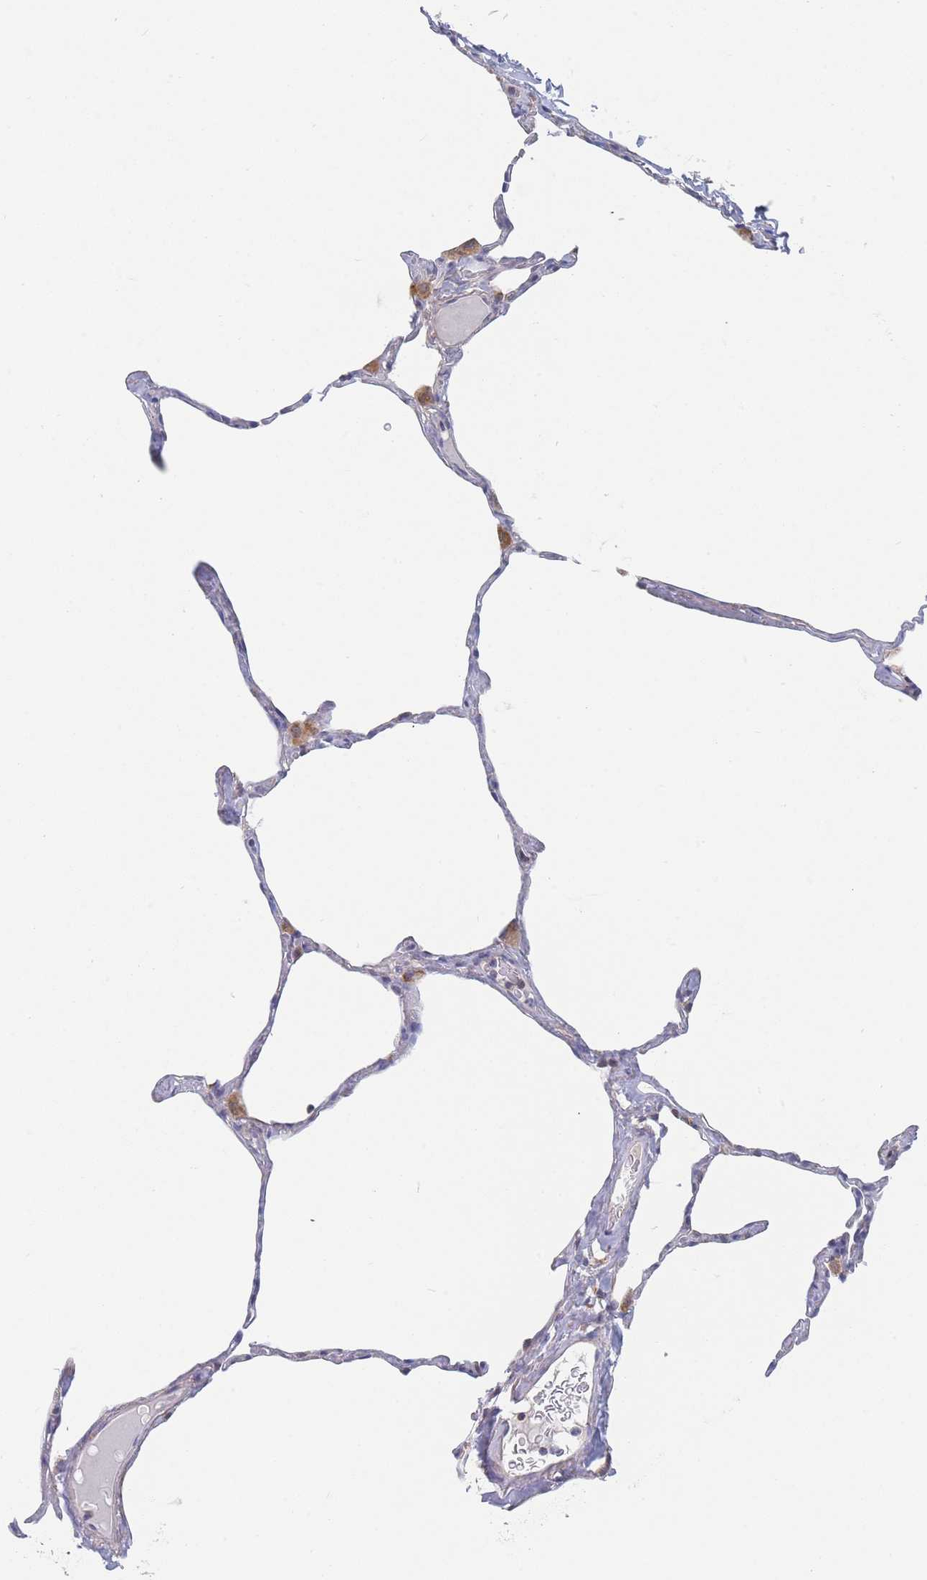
{"staining": {"intensity": "weak", "quantity": "<25%", "location": "cytoplasmic/membranous"}, "tissue": "lung", "cell_type": "Alveolar cells", "image_type": "normal", "snomed": [{"axis": "morphology", "description": "Normal tissue, NOS"}, {"axis": "topography", "description": "Lung"}], "caption": "Micrograph shows no significant protein expression in alveolar cells of normal lung.", "gene": "IKZF4", "patient": {"sex": "male", "age": 65}}